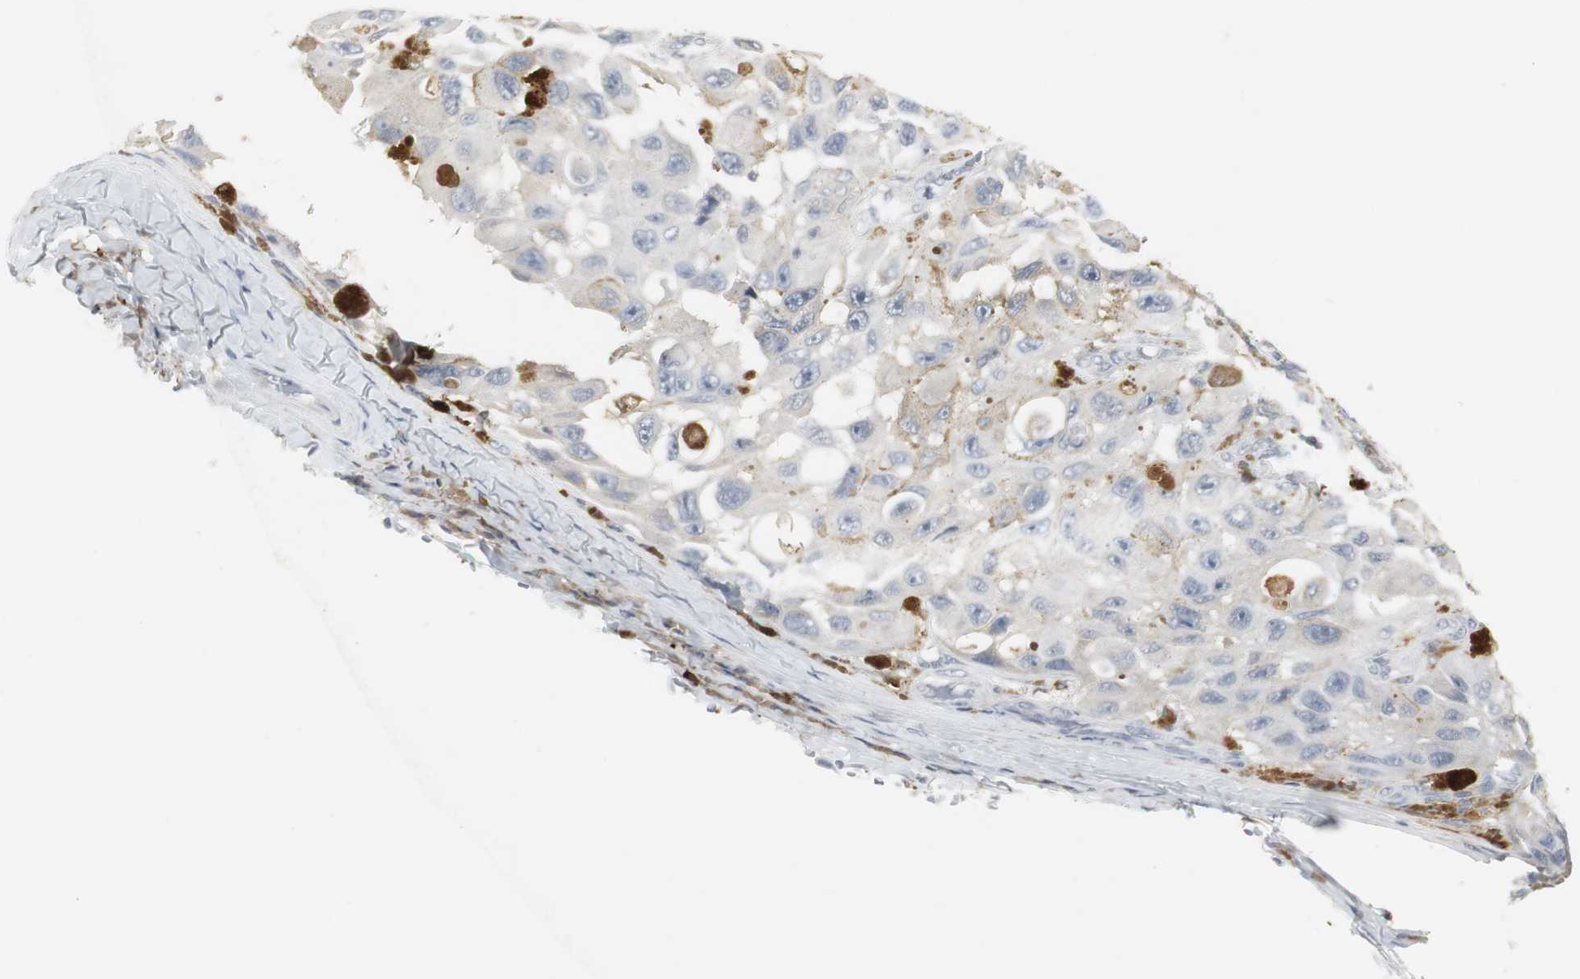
{"staining": {"intensity": "negative", "quantity": "none", "location": "none"}, "tissue": "melanoma", "cell_type": "Tumor cells", "image_type": "cancer", "snomed": [{"axis": "morphology", "description": "Malignant melanoma, NOS"}, {"axis": "topography", "description": "Skin"}], "caption": "This is an immunohistochemistry image of malignant melanoma. There is no positivity in tumor cells.", "gene": "PI15", "patient": {"sex": "female", "age": 73}}